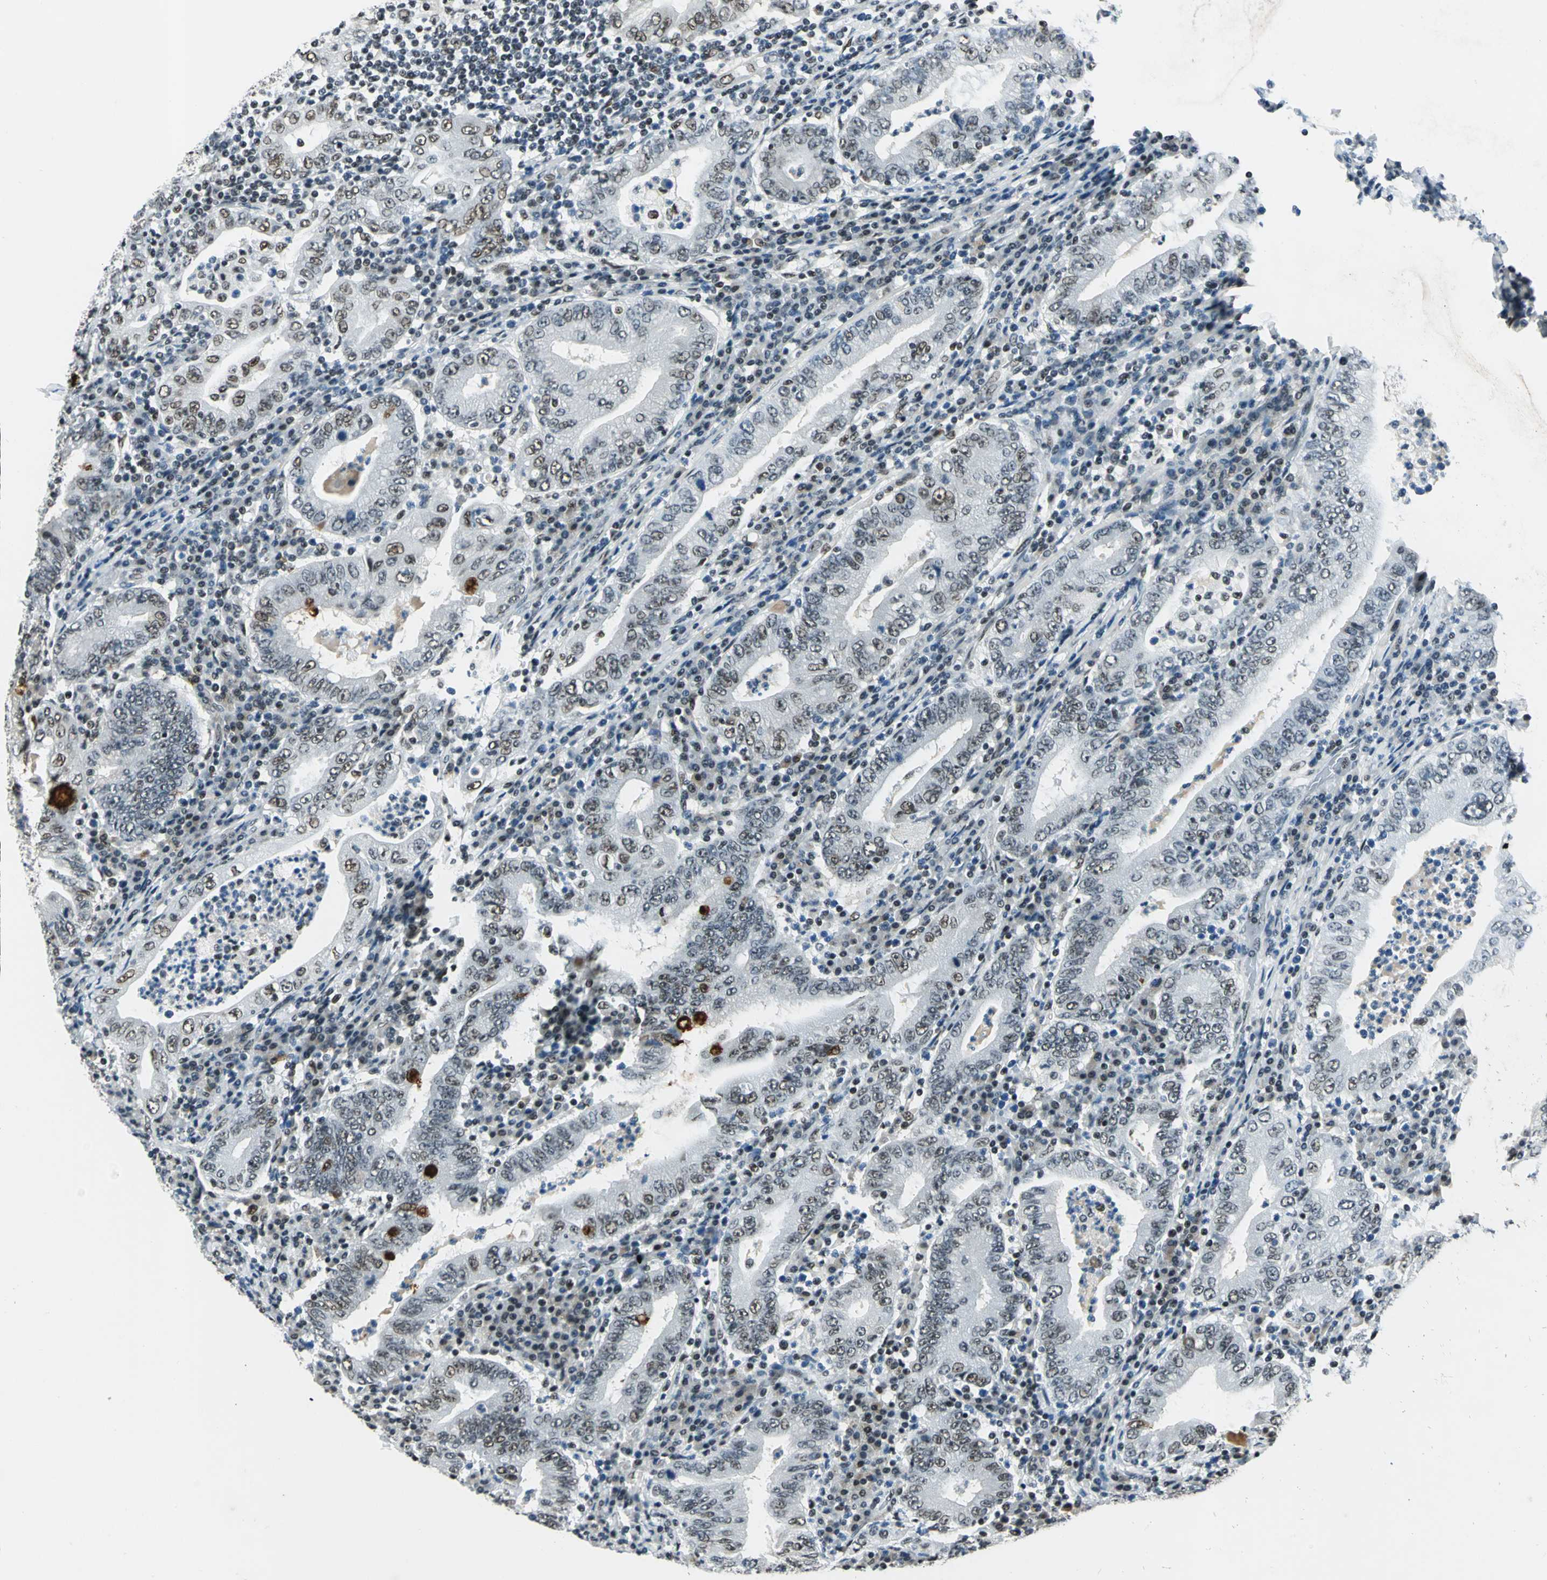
{"staining": {"intensity": "moderate", "quantity": ">75%", "location": "nuclear"}, "tissue": "stomach cancer", "cell_type": "Tumor cells", "image_type": "cancer", "snomed": [{"axis": "morphology", "description": "Normal tissue, NOS"}, {"axis": "morphology", "description": "Adenocarcinoma, NOS"}, {"axis": "topography", "description": "Esophagus"}, {"axis": "topography", "description": "Stomach, upper"}, {"axis": "topography", "description": "Peripheral nerve tissue"}], "caption": "Protein staining of stomach cancer (adenocarcinoma) tissue shows moderate nuclear staining in approximately >75% of tumor cells.", "gene": "KAT6B", "patient": {"sex": "male", "age": 62}}